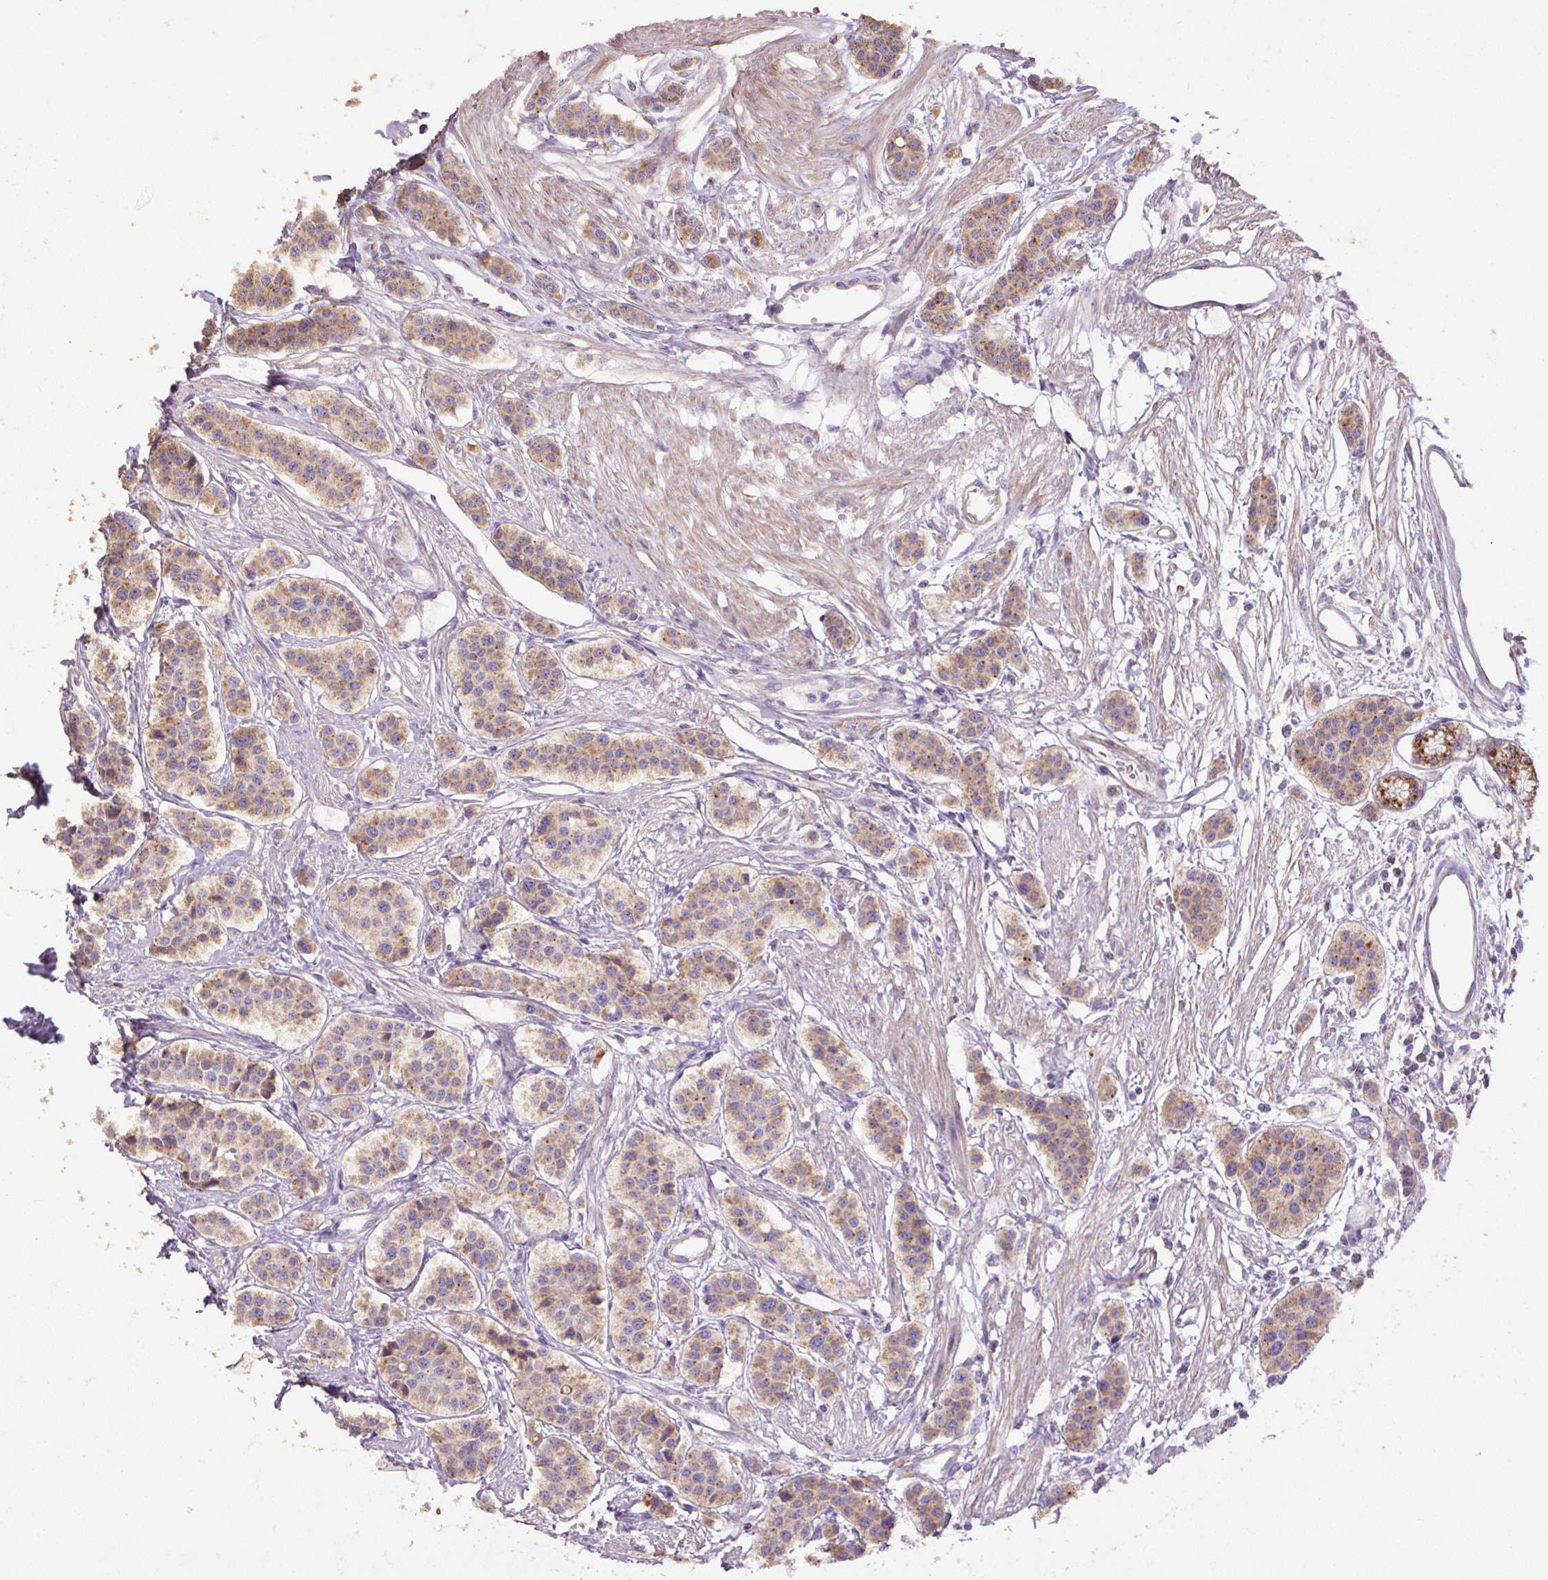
{"staining": {"intensity": "moderate", "quantity": ">75%", "location": "cytoplasmic/membranous"}, "tissue": "carcinoid", "cell_type": "Tumor cells", "image_type": "cancer", "snomed": [{"axis": "morphology", "description": "Carcinoid, malignant, NOS"}, {"axis": "topography", "description": "Small intestine"}], "caption": "A brown stain shows moderate cytoplasmic/membranous positivity of a protein in carcinoid (malignant) tumor cells.", "gene": "ABR", "patient": {"sex": "male", "age": 60}}